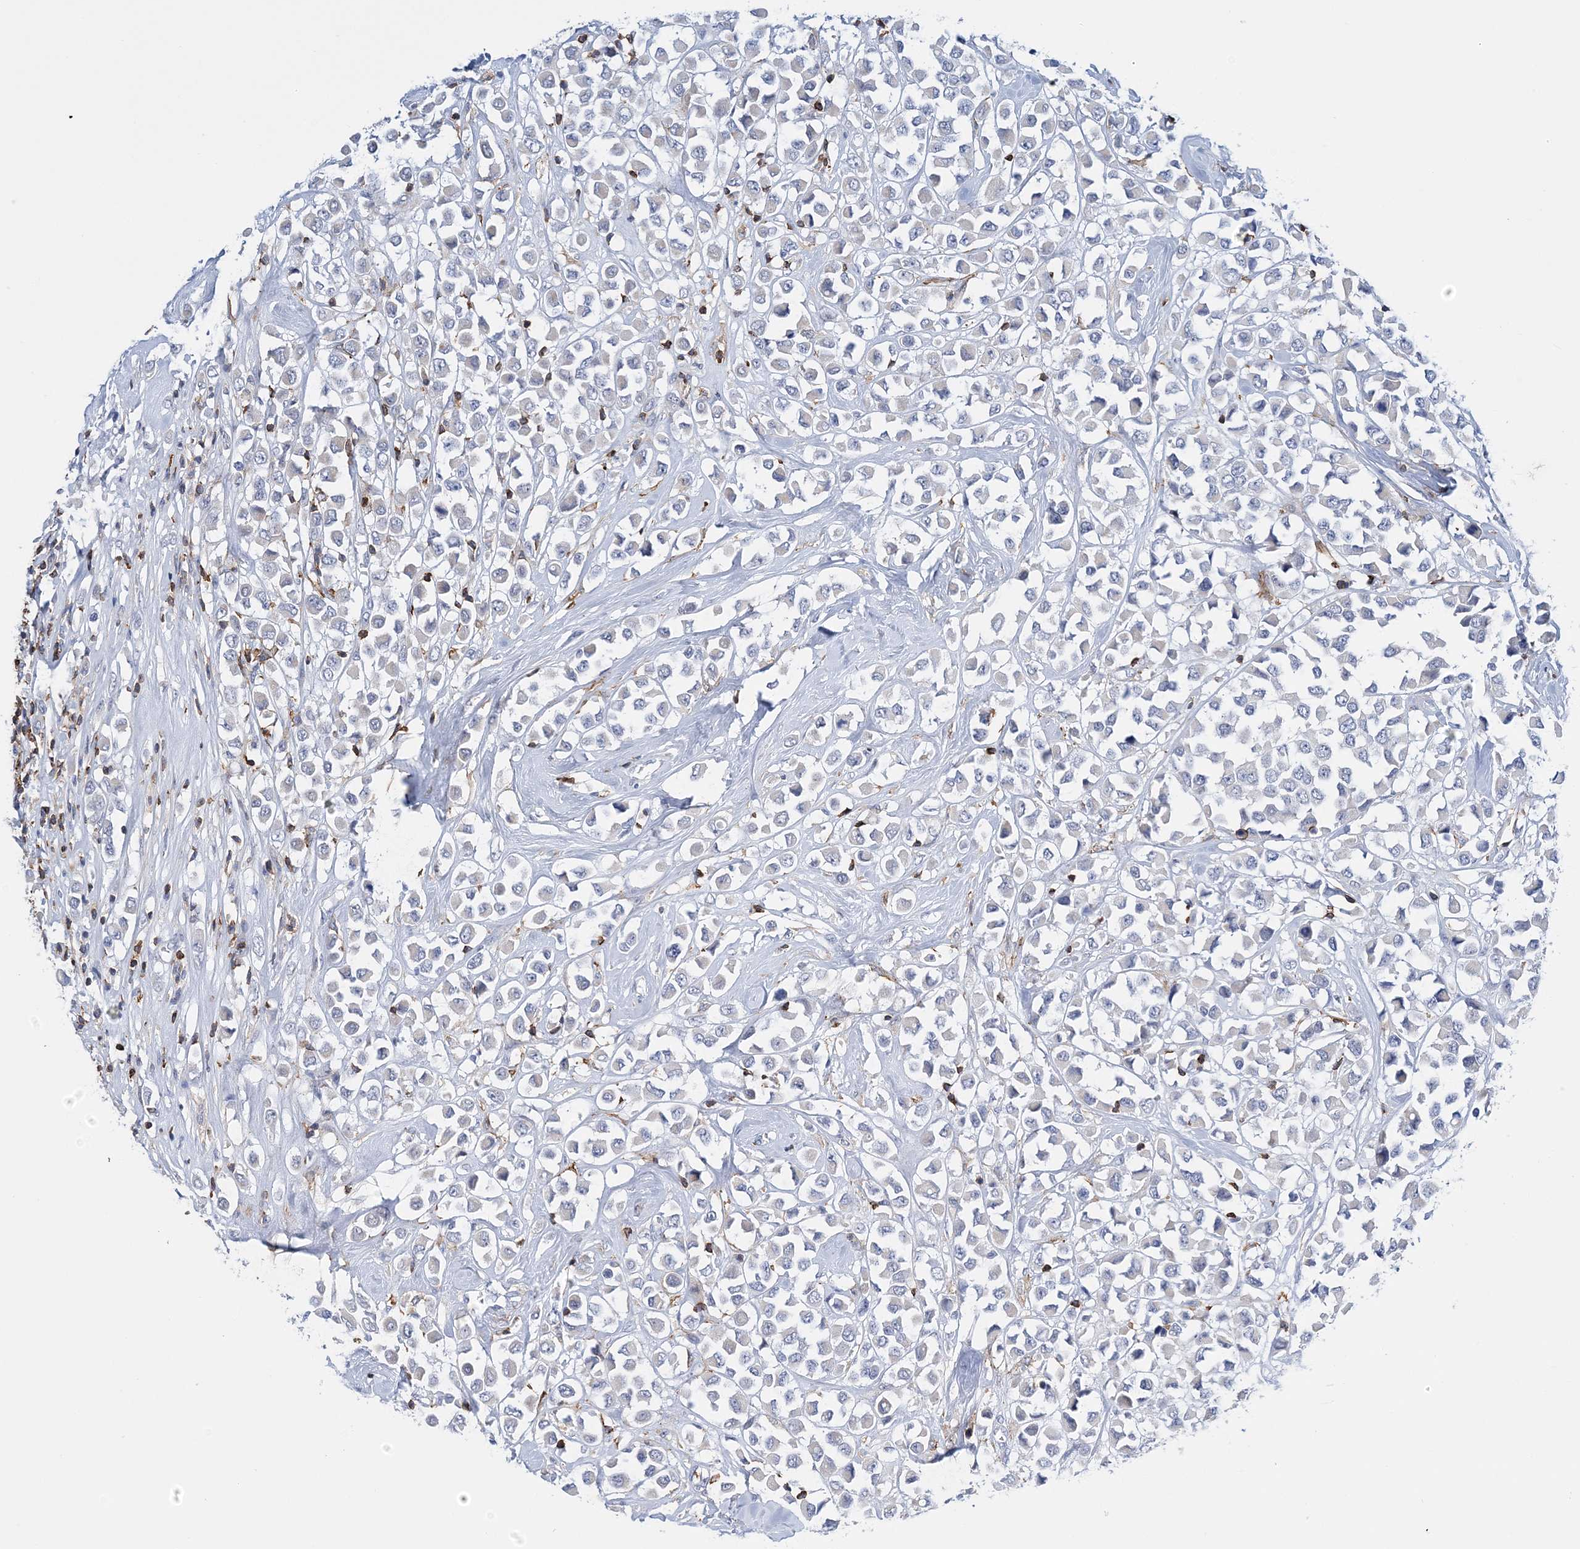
{"staining": {"intensity": "negative", "quantity": "none", "location": "none"}, "tissue": "breast cancer", "cell_type": "Tumor cells", "image_type": "cancer", "snomed": [{"axis": "morphology", "description": "Duct carcinoma"}, {"axis": "topography", "description": "Breast"}], "caption": "Immunohistochemistry of breast cancer displays no staining in tumor cells.", "gene": "PRMT9", "patient": {"sex": "female", "age": 61}}